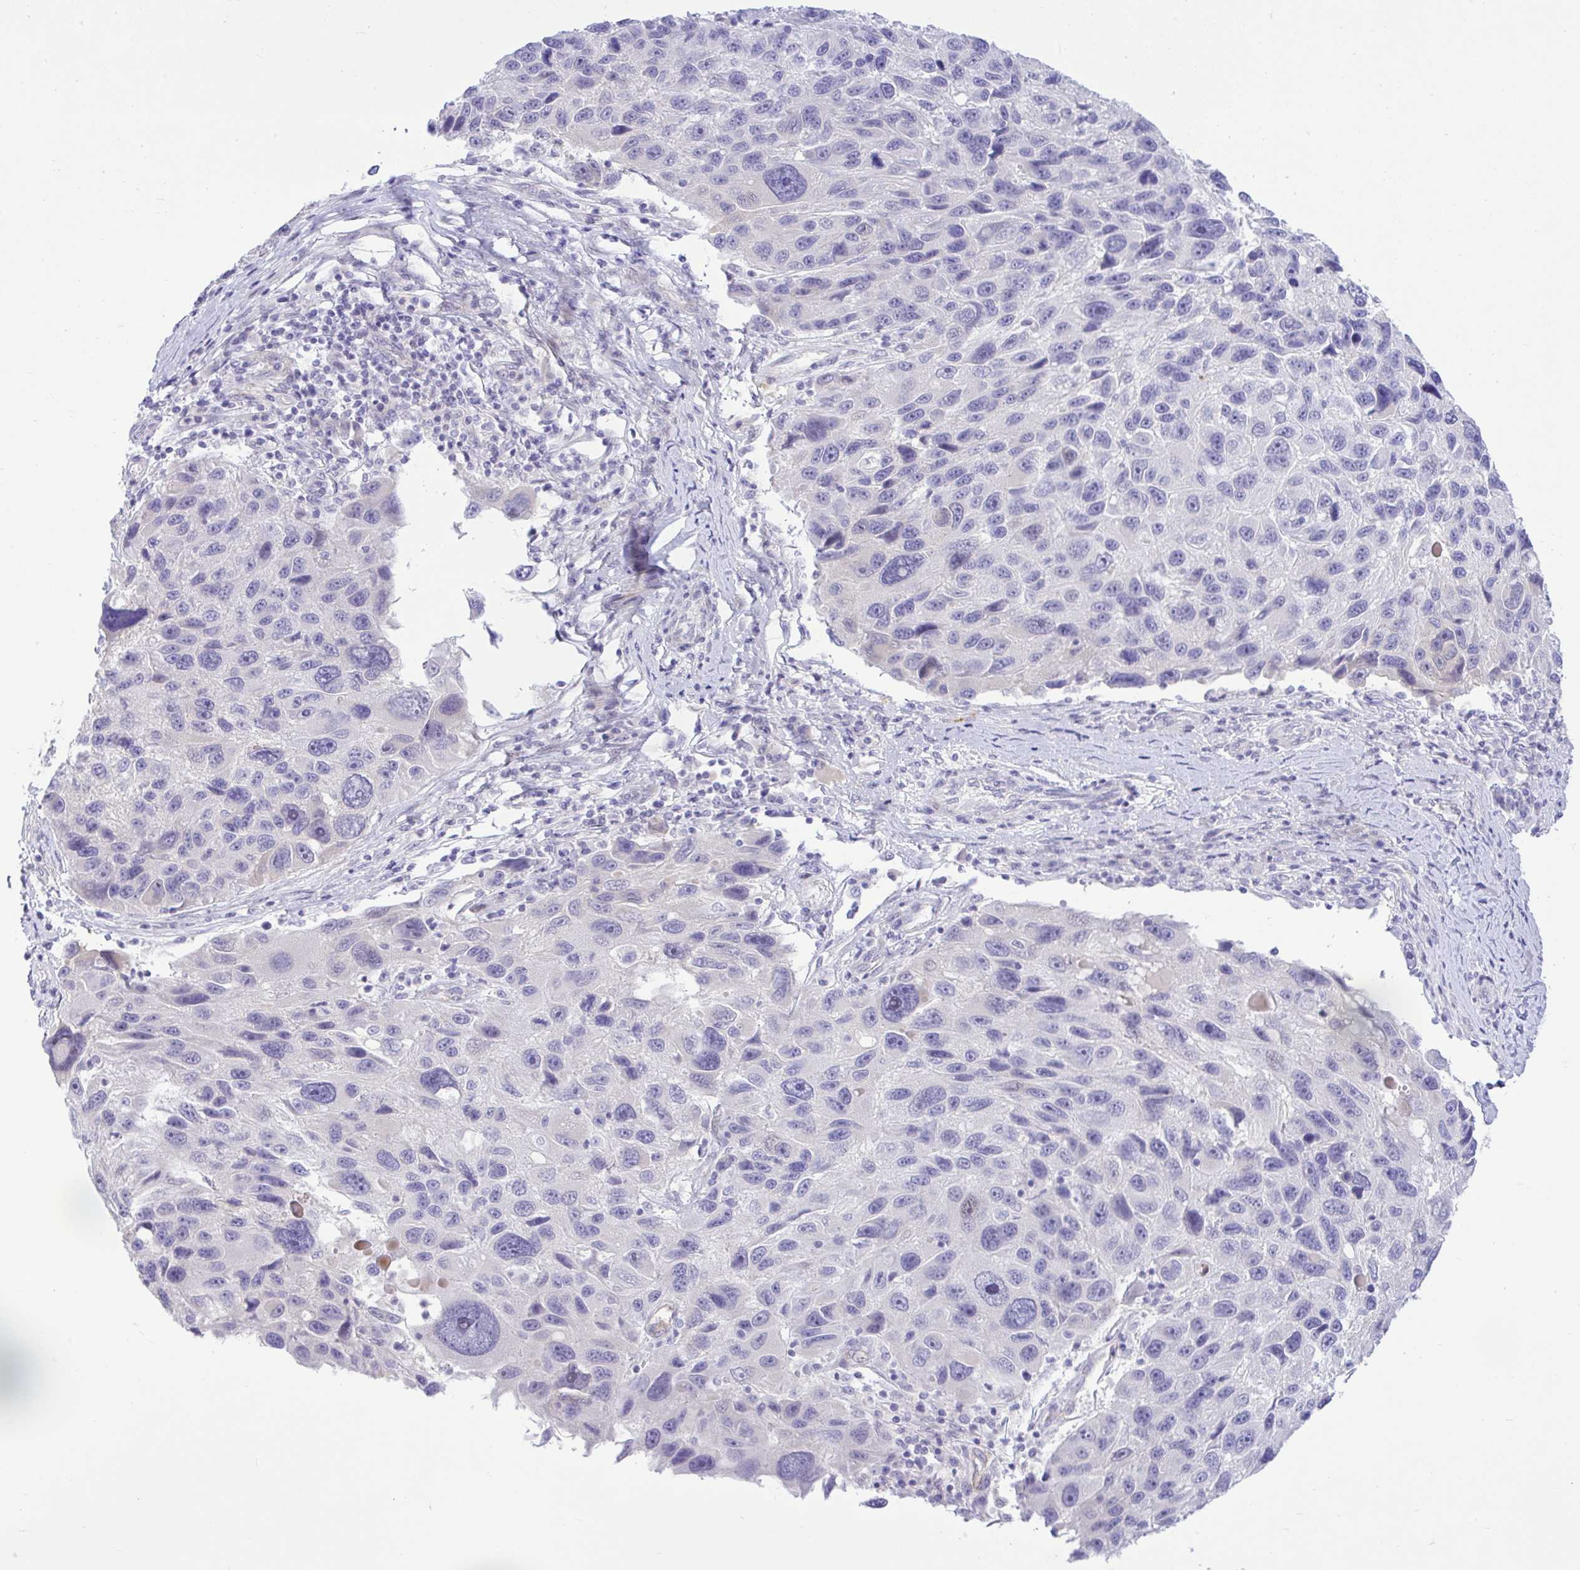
{"staining": {"intensity": "negative", "quantity": "none", "location": "none"}, "tissue": "melanoma", "cell_type": "Tumor cells", "image_type": "cancer", "snomed": [{"axis": "morphology", "description": "Malignant melanoma, NOS"}, {"axis": "topography", "description": "Skin"}], "caption": "Tumor cells show no significant protein positivity in malignant melanoma. The staining is performed using DAB brown chromogen with nuclei counter-stained in using hematoxylin.", "gene": "ZNF101", "patient": {"sex": "male", "age": 53}}